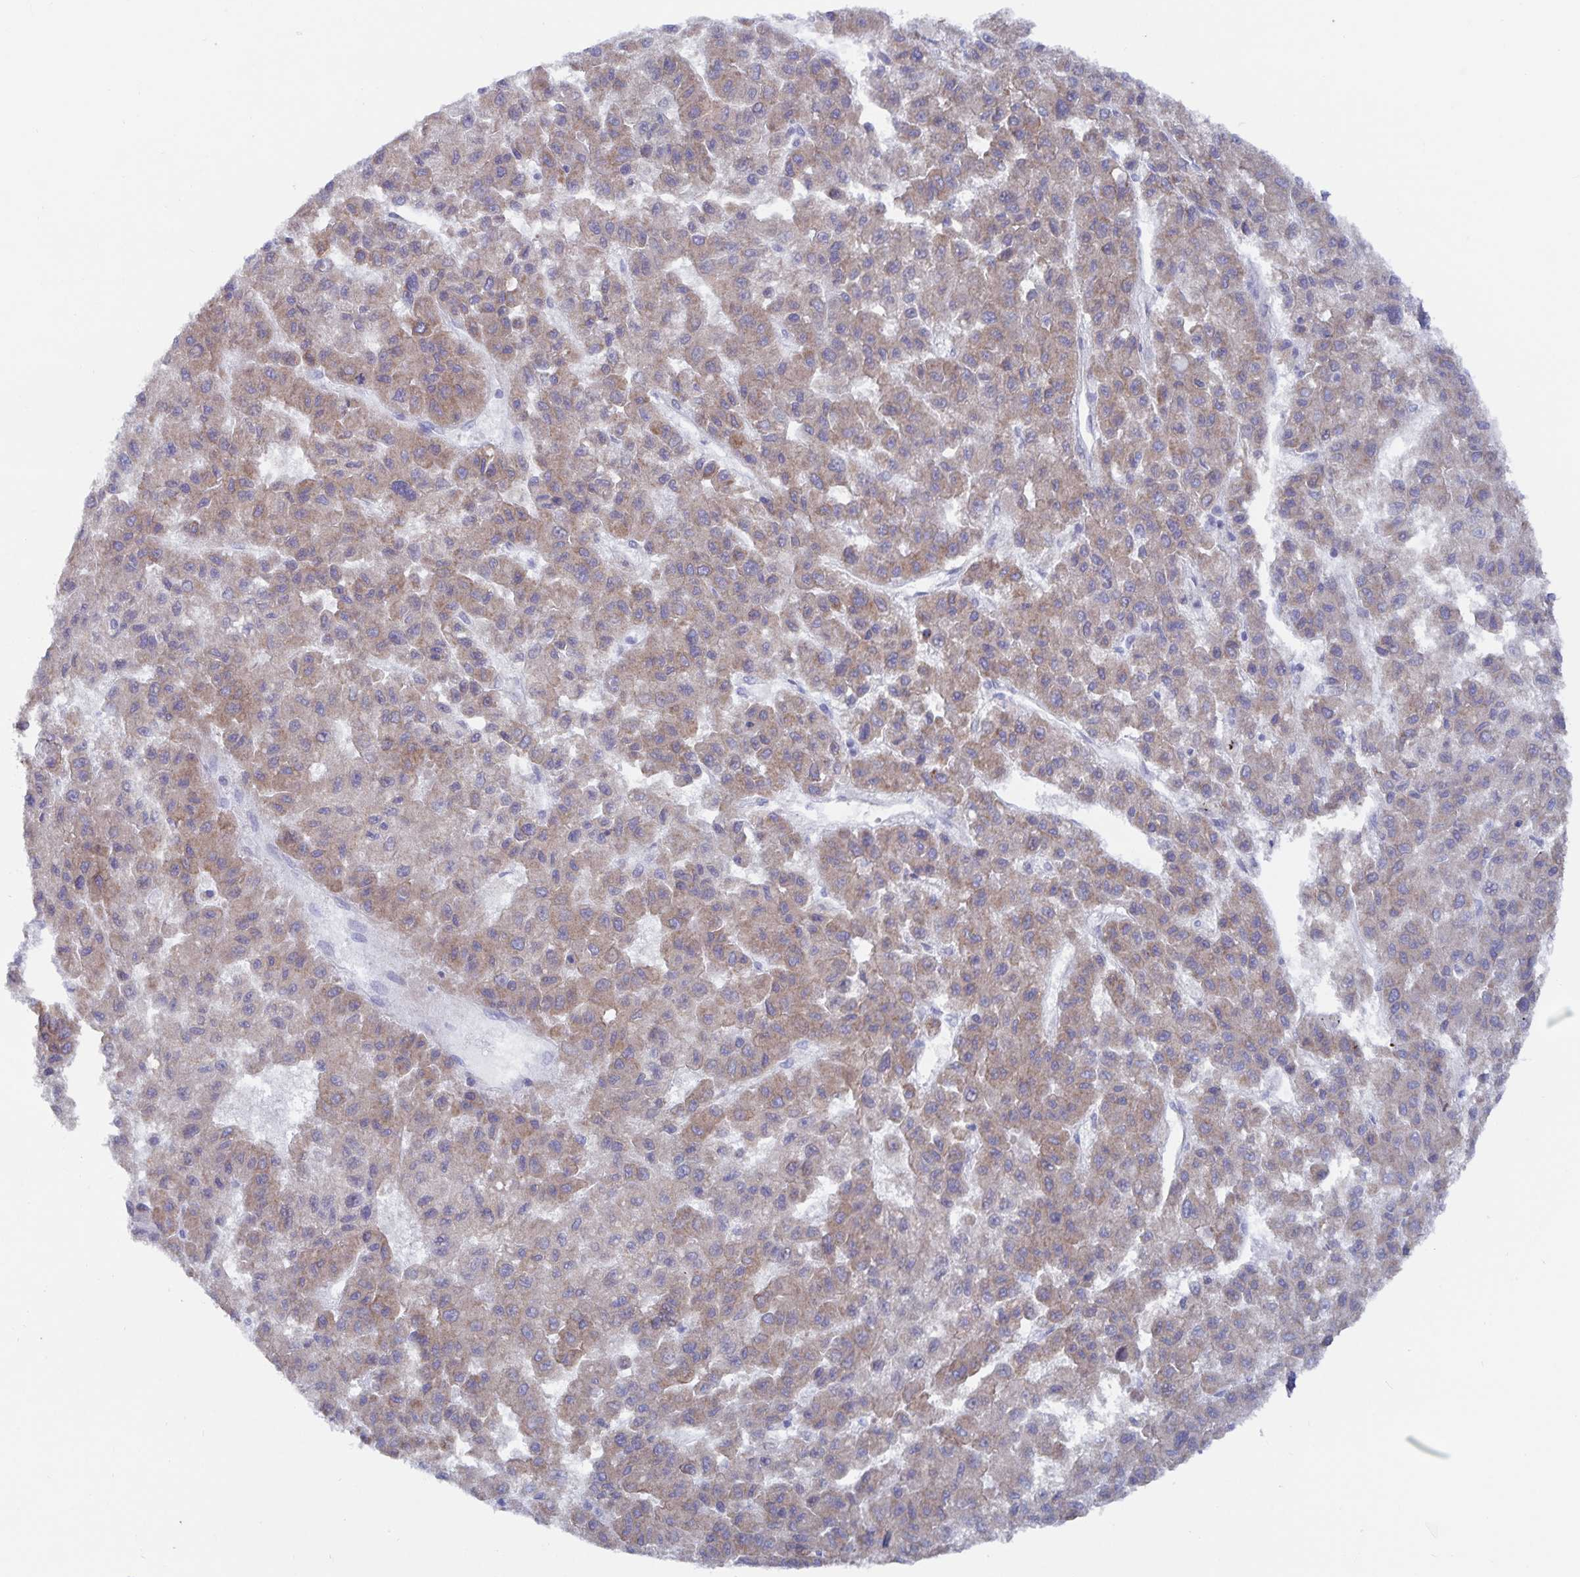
{"staining": {"intensity": "weak", "quantity": "25%-75%", "location": "cytoplasmic/membranous"}, "tissue": "liver cancer", "cell_type": "Tumor cells", "image_type": "cancer", "snomed": [{"axis": "morphology", "description": "Carcinoma, Hepatocellular, NOS"}, {"axis": "topography", "description": "Liver"}], "caption": "Protein staining of liver cancer tissue demonstrates weak cytoplasmic/membranous staining in about 25%-75% of tumor cells.", "gene": "ZIK1", "patient": {"sex": "male", "age": 70}}